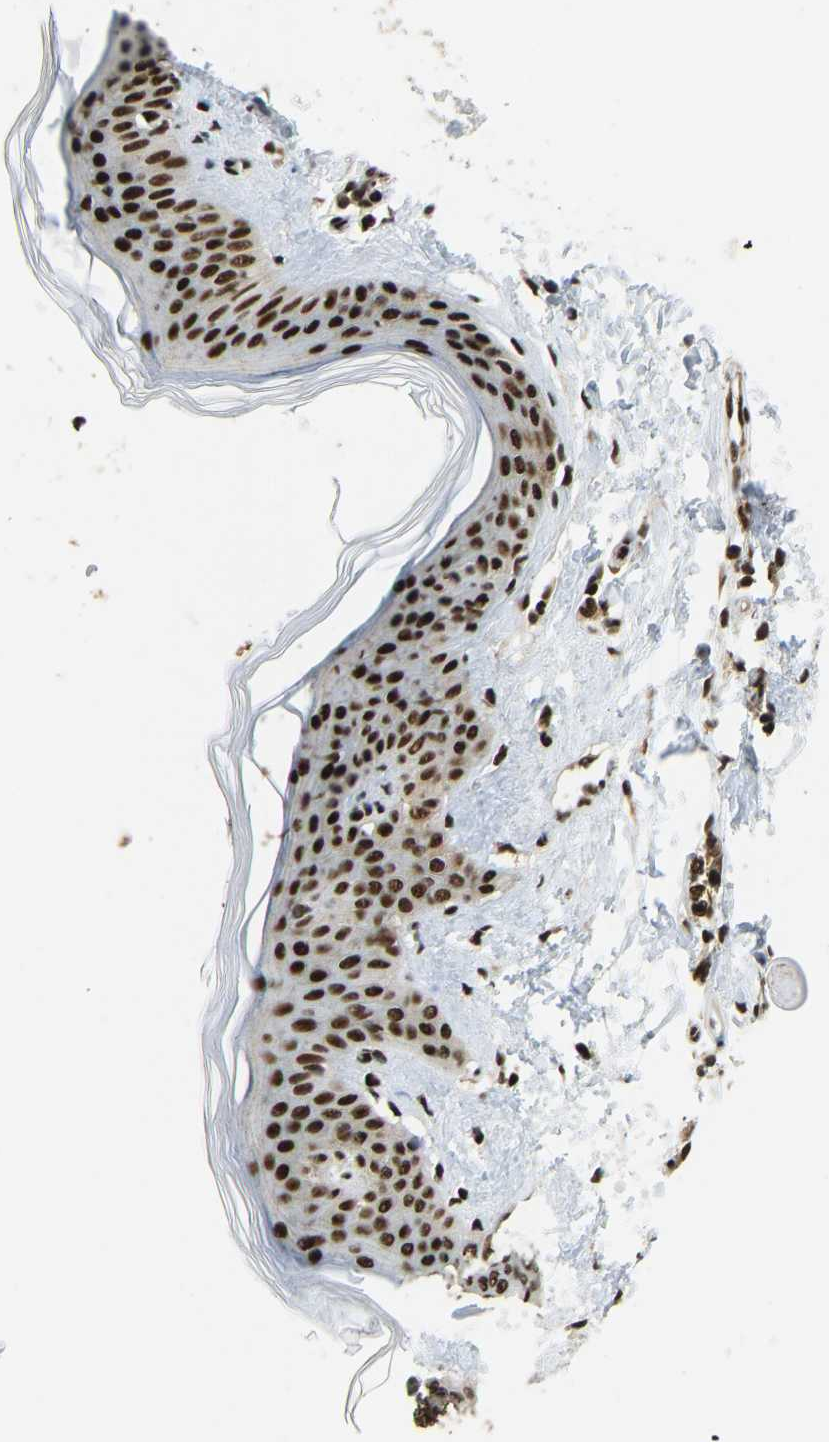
{"staining": {"intensity": "strong", "quantity": ">75%", "location": "nuclear"}, "tissue": "skin", "cell_type": "Fibroblasts", "image_type": "normal", "snomed": [{"axis": "morphology", "description": "Normal tissue, NOS"}, {"axis": "topography", "description": "Skin"}], "caption": "A high amount of strong nuclear expression is present in about >75% of fibroblasts in benign skin. (IHC, brightfield microscopy, high magnification).", "gene": "FOXK1", "patient": {"sex": "female", "age": 17}}